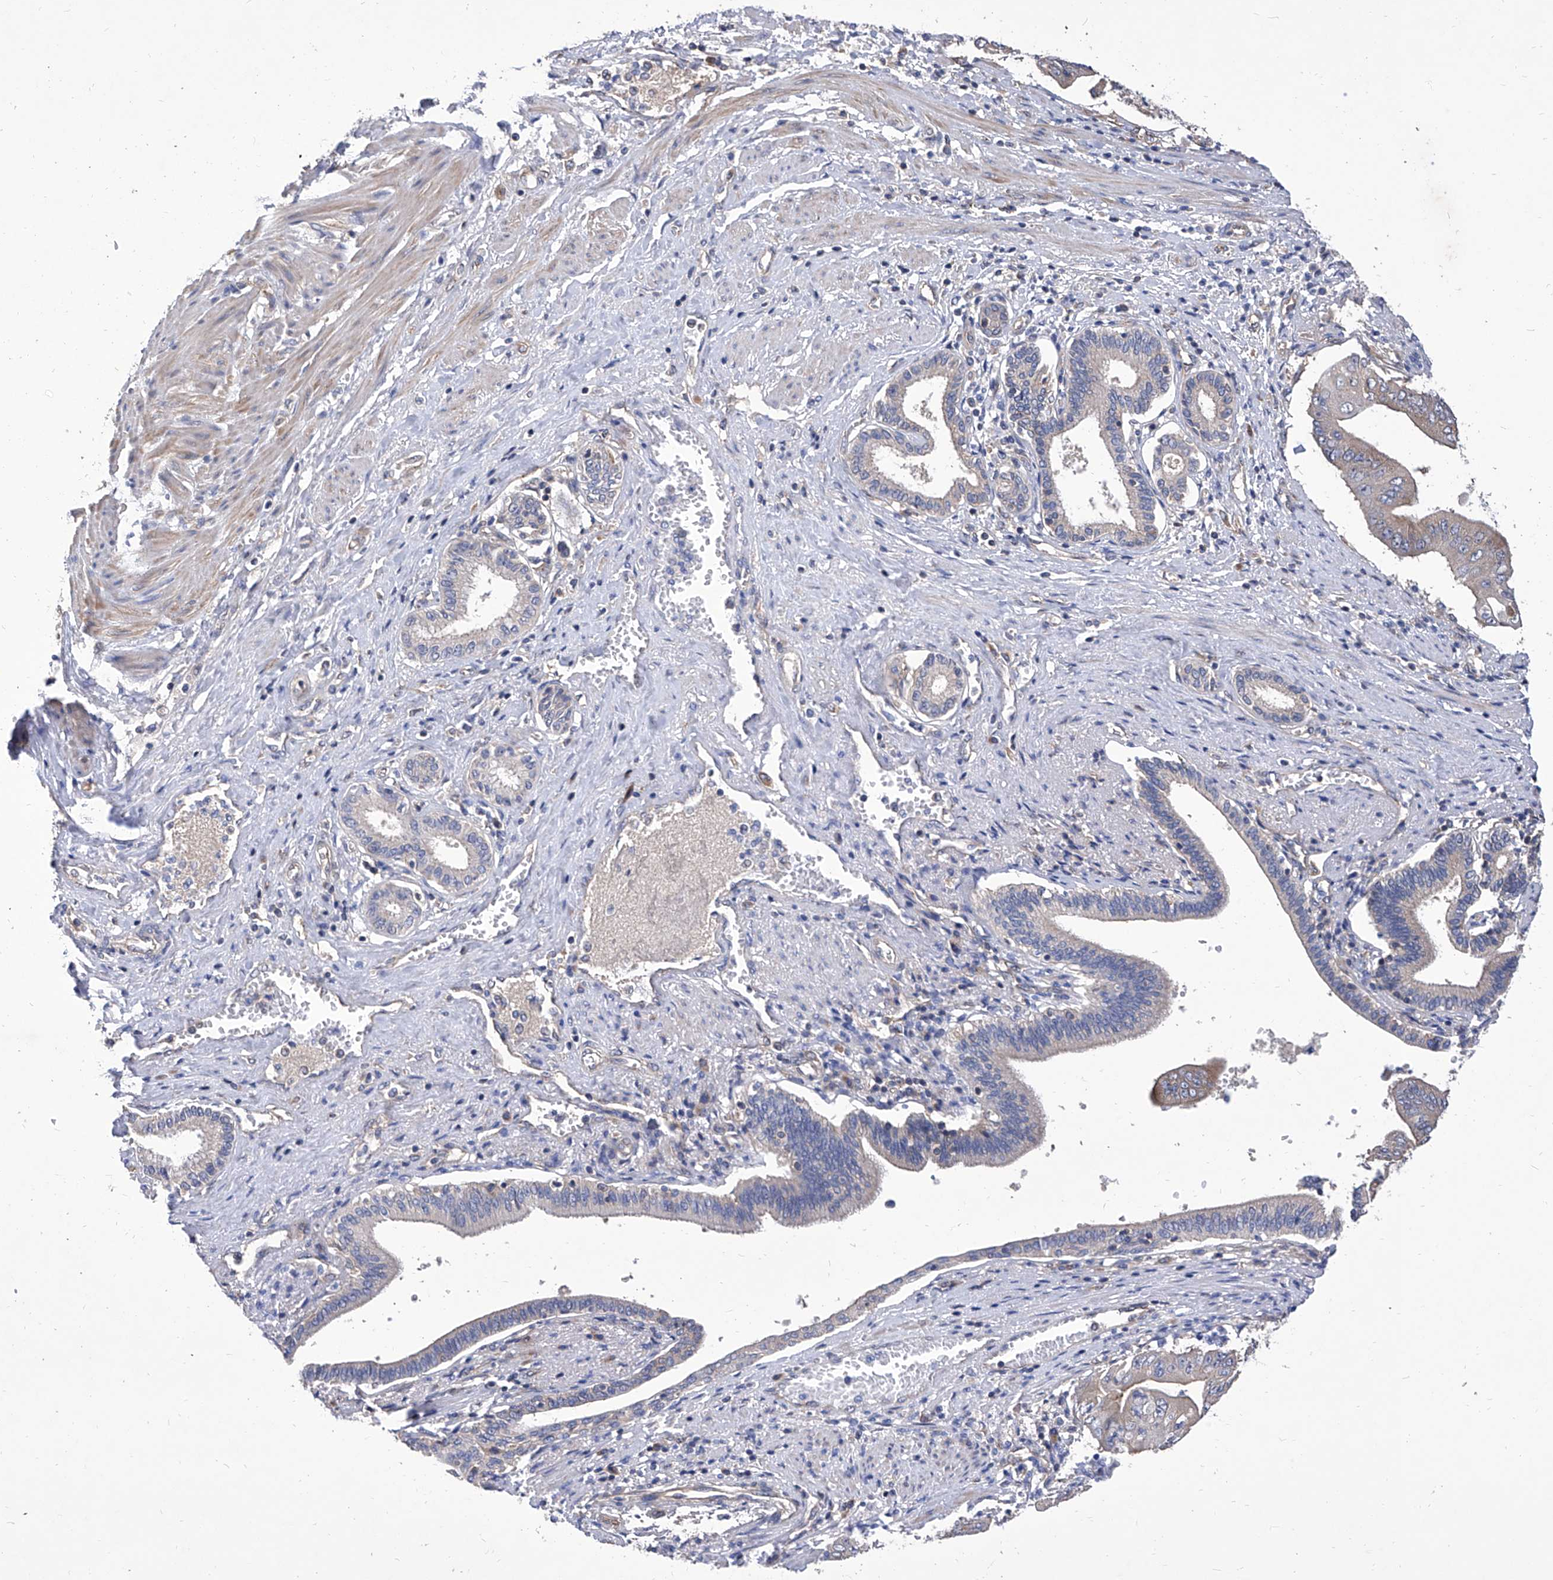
{"staining": {"intensity": "weak", "quantity": "<25%", "location": "cytoplasmic/membranous"}, "tissue": "pancreatic cancer", "cell_type": "Tumor cells", "image_type": "cancer", "snomed": [{"axis": "morphology", "description": "Adenocarcinoma, NOS"}, {"axis": "topography", "description": "Pancreas"}], "caption": "The image exhibits no significant staining in tumor cells of pancreatic cancer. (IHC, brightfield microscopy, high magnification).", "gene": "TJAP1", "patient": {"sex": "female", "age": 77}}